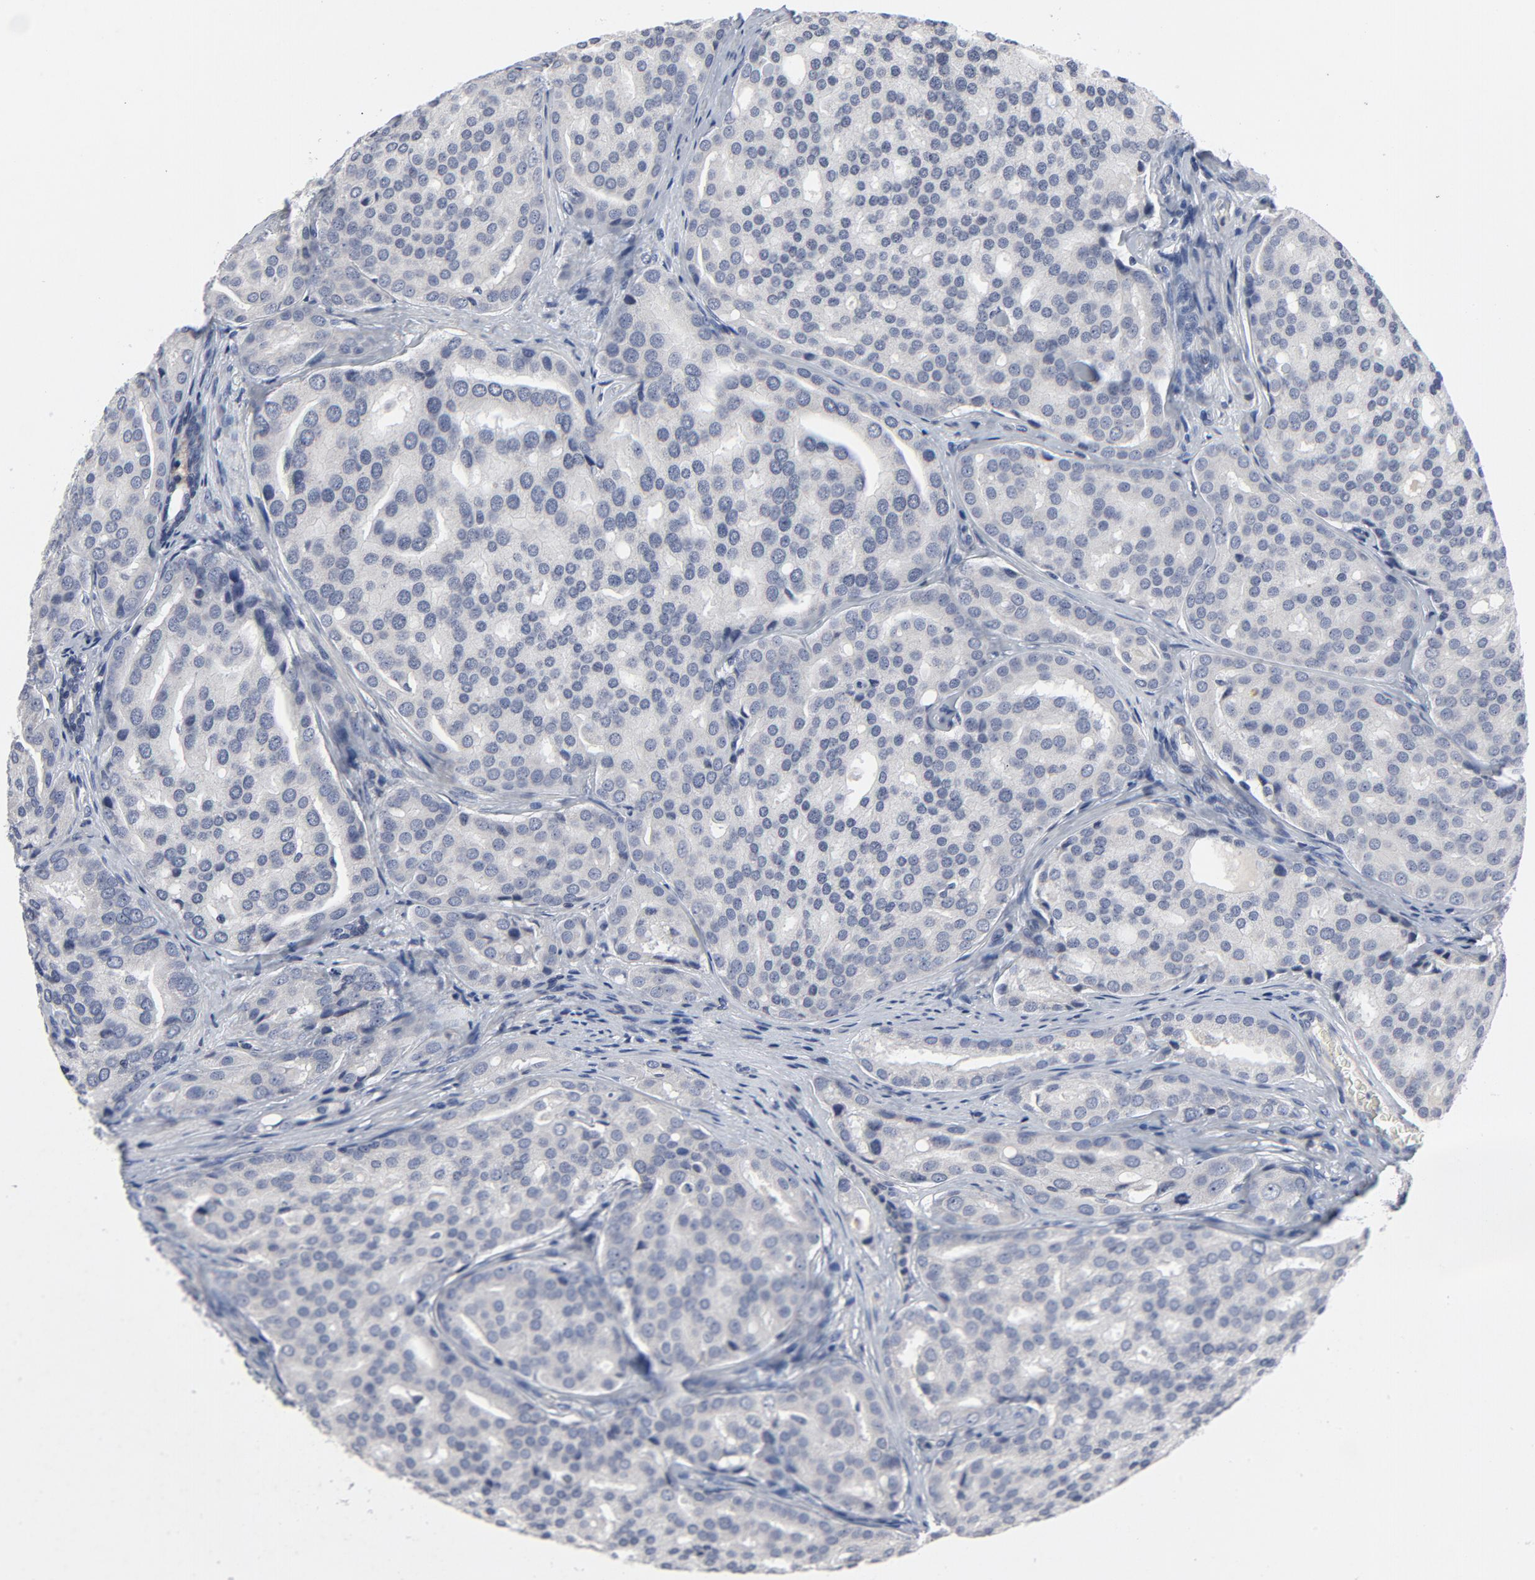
{"staining": {"intensity": "negative", "quantity": "none", "location": "none"}, "tissue": "prostate cancer", "cell_type": "Tumor cells", "image_type": "cancer", "snomed": [{"axis": "morphology", "description": "Adenocarcinoma, High grade"}, {"axis": "topography", "description": "Prostate"}], "caption": "Tumor cells are negative for brown protein staining in prostate high-grade adenocarcinoma.", "gene": "TCL1A", "patient": {"sex": "male", "age": 64}}